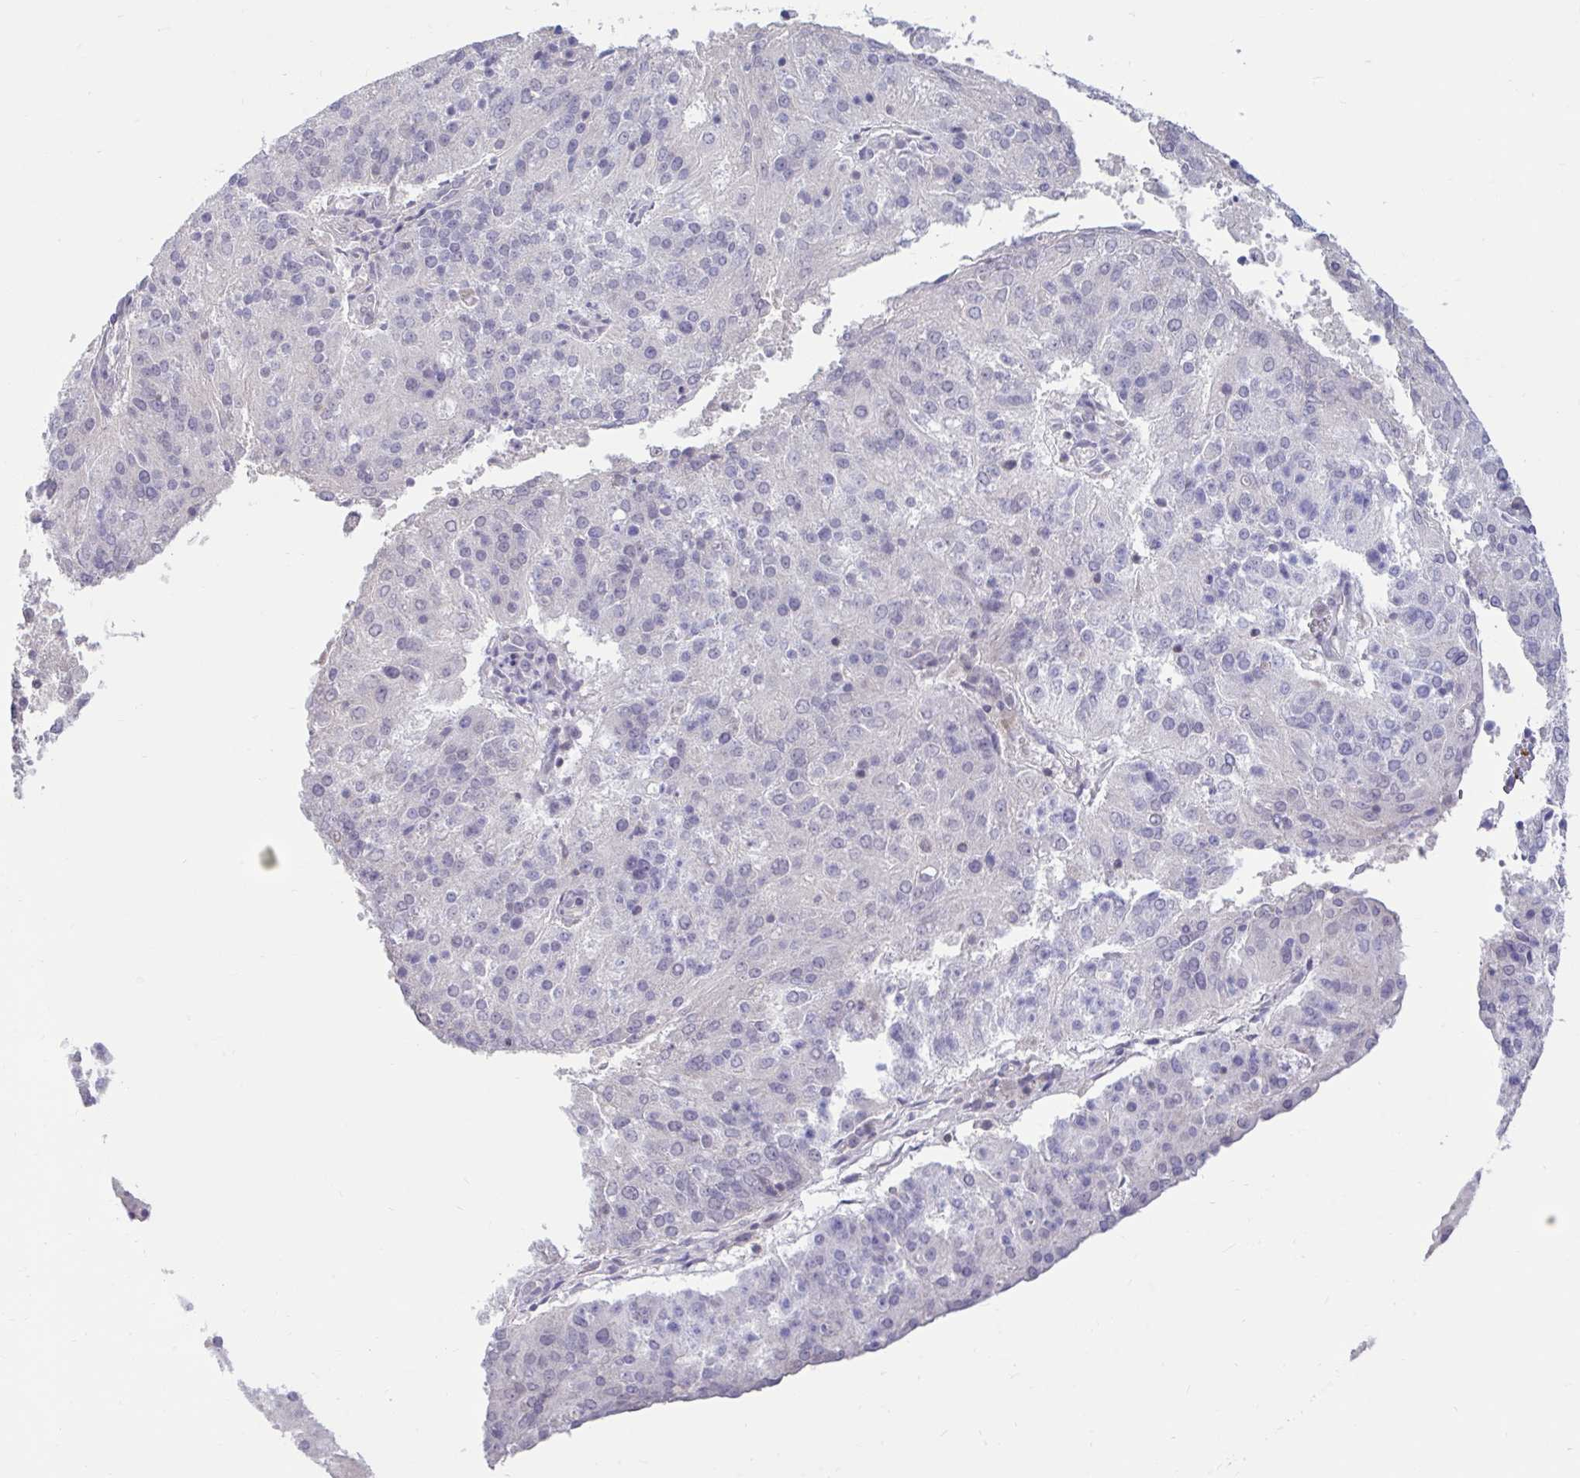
{"staining": {"intensity": "negative", "quantity": "none", "location": "none"}, "tissue": "endometrial cancer", "cell_type": "Tumor cells", "image_type": "cancer", "snomed": [{"axis": "morphology", "description": "Adenocarcinoma, NOS"}, {"axis": "topography", "description": "Endometrium"}], "caption": "Immunohistochemical staining of adenocarcinoma (endometrial) demonstrates no significant expression in tumor cells.", "gene": "ARPP19", "patient": {"sex": "female", "age": 82}}